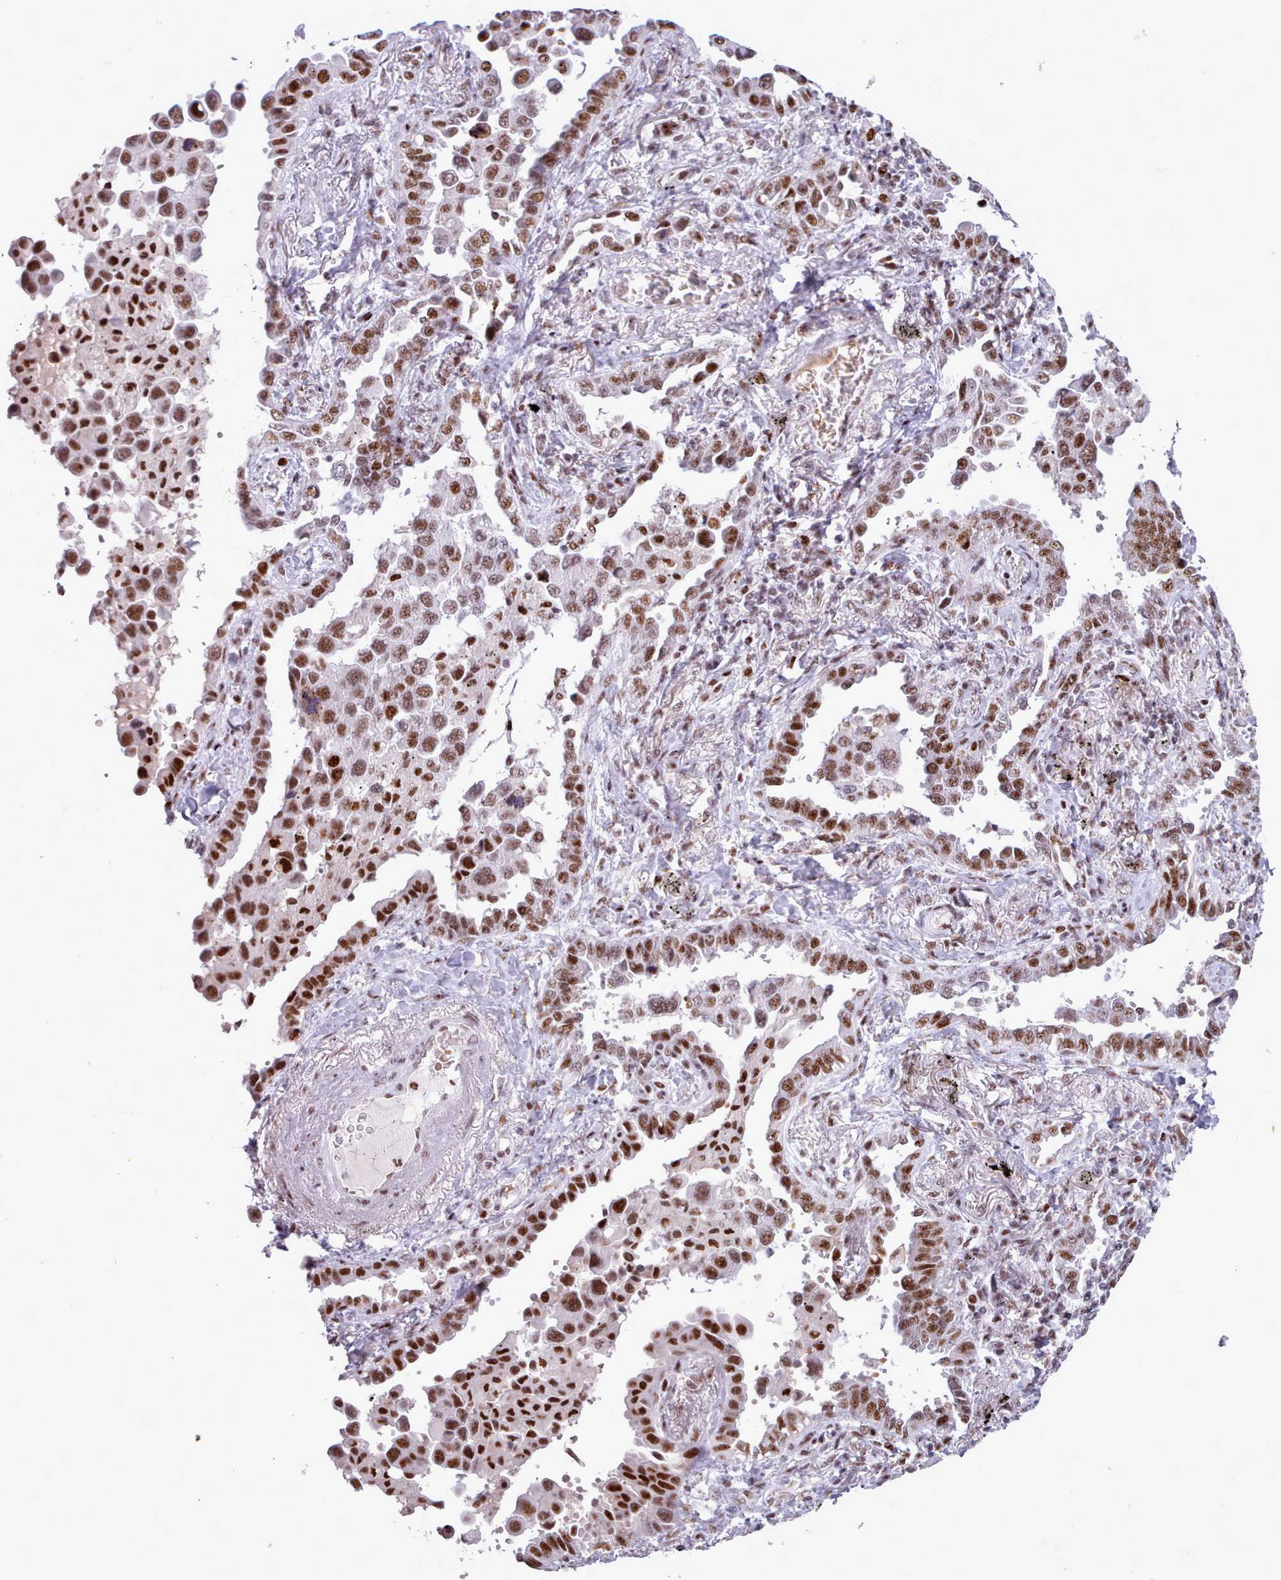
{"staining": {"intensity": "strong", "quantity": ">75%", "location": "nuclear"}, "tissue": "lung cancer", "cell_type": "Tumor cells", "image_type": "cancer", "snomed": [{"axis": "morphology", "description": "Adenocarcinoma, NOS"}, {"axis": "topography", "description": "Lung"}], "caption": "An image of lung adenocarcinoma stained for a protein demonstrates strong nuclear brown staining in tumor cells.", "gene": "SRSF4", "patient": {"sex": "male", "age": 67}}